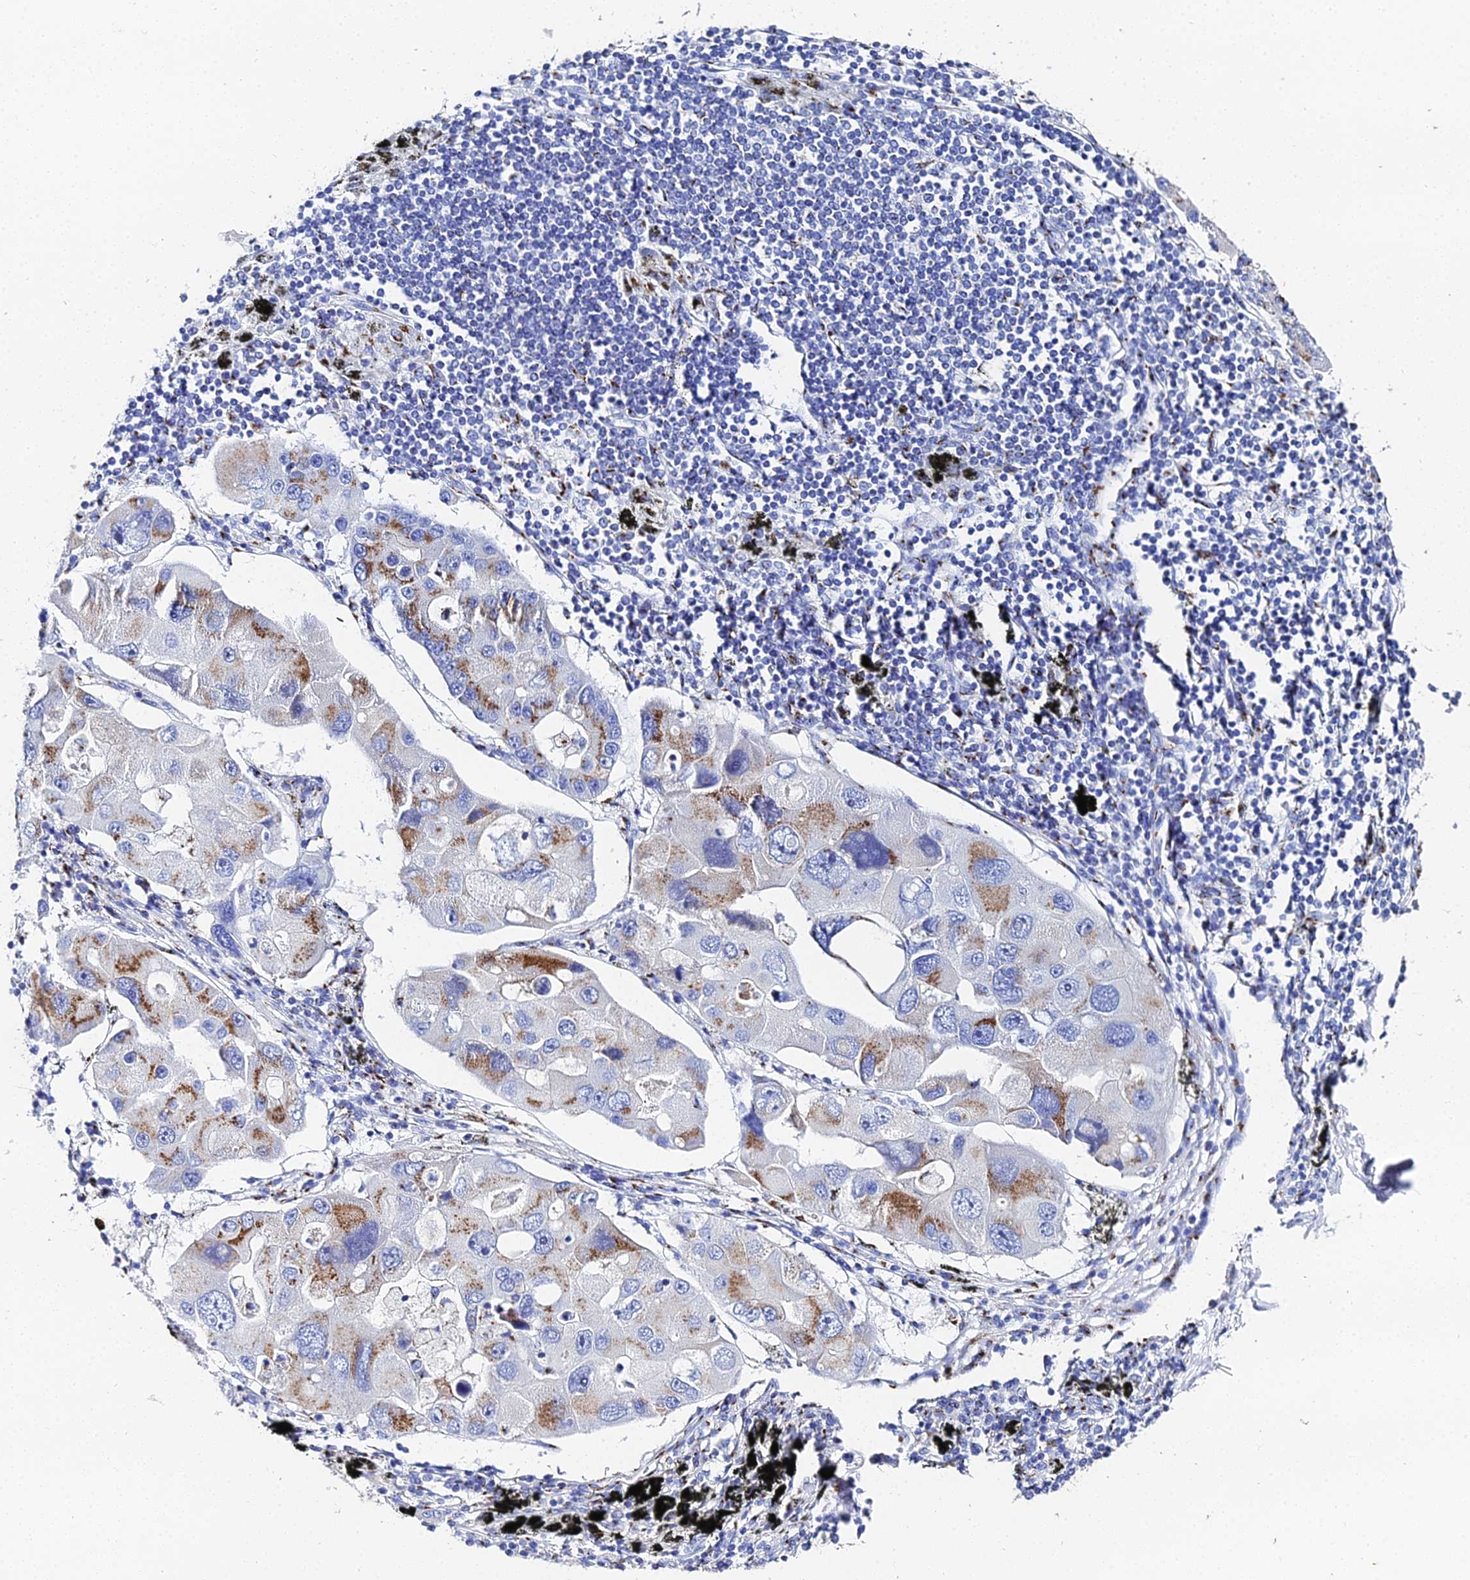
{"staining": {"intensity": "moderate", "quantity": "25%-75%", "location": "cytoplasmic/membranous"}, "tissue": "lung cancer", "cell_type": "Tumor cells", "image_type": "cancer", "snomed": [{"axis": "morphology", "description": "Adenocarcinoma, NOS"}, {"axis": "topography", "description": "Lung"}], "caption": "Lung cancer (adenocarcinoma) tissue exhibits moderate cytoplasmic/membranous expression in about 25%-75% of tumor cells", "gene": "ENSG00000268674", "patient": {"sex": "female", "age": 54}}